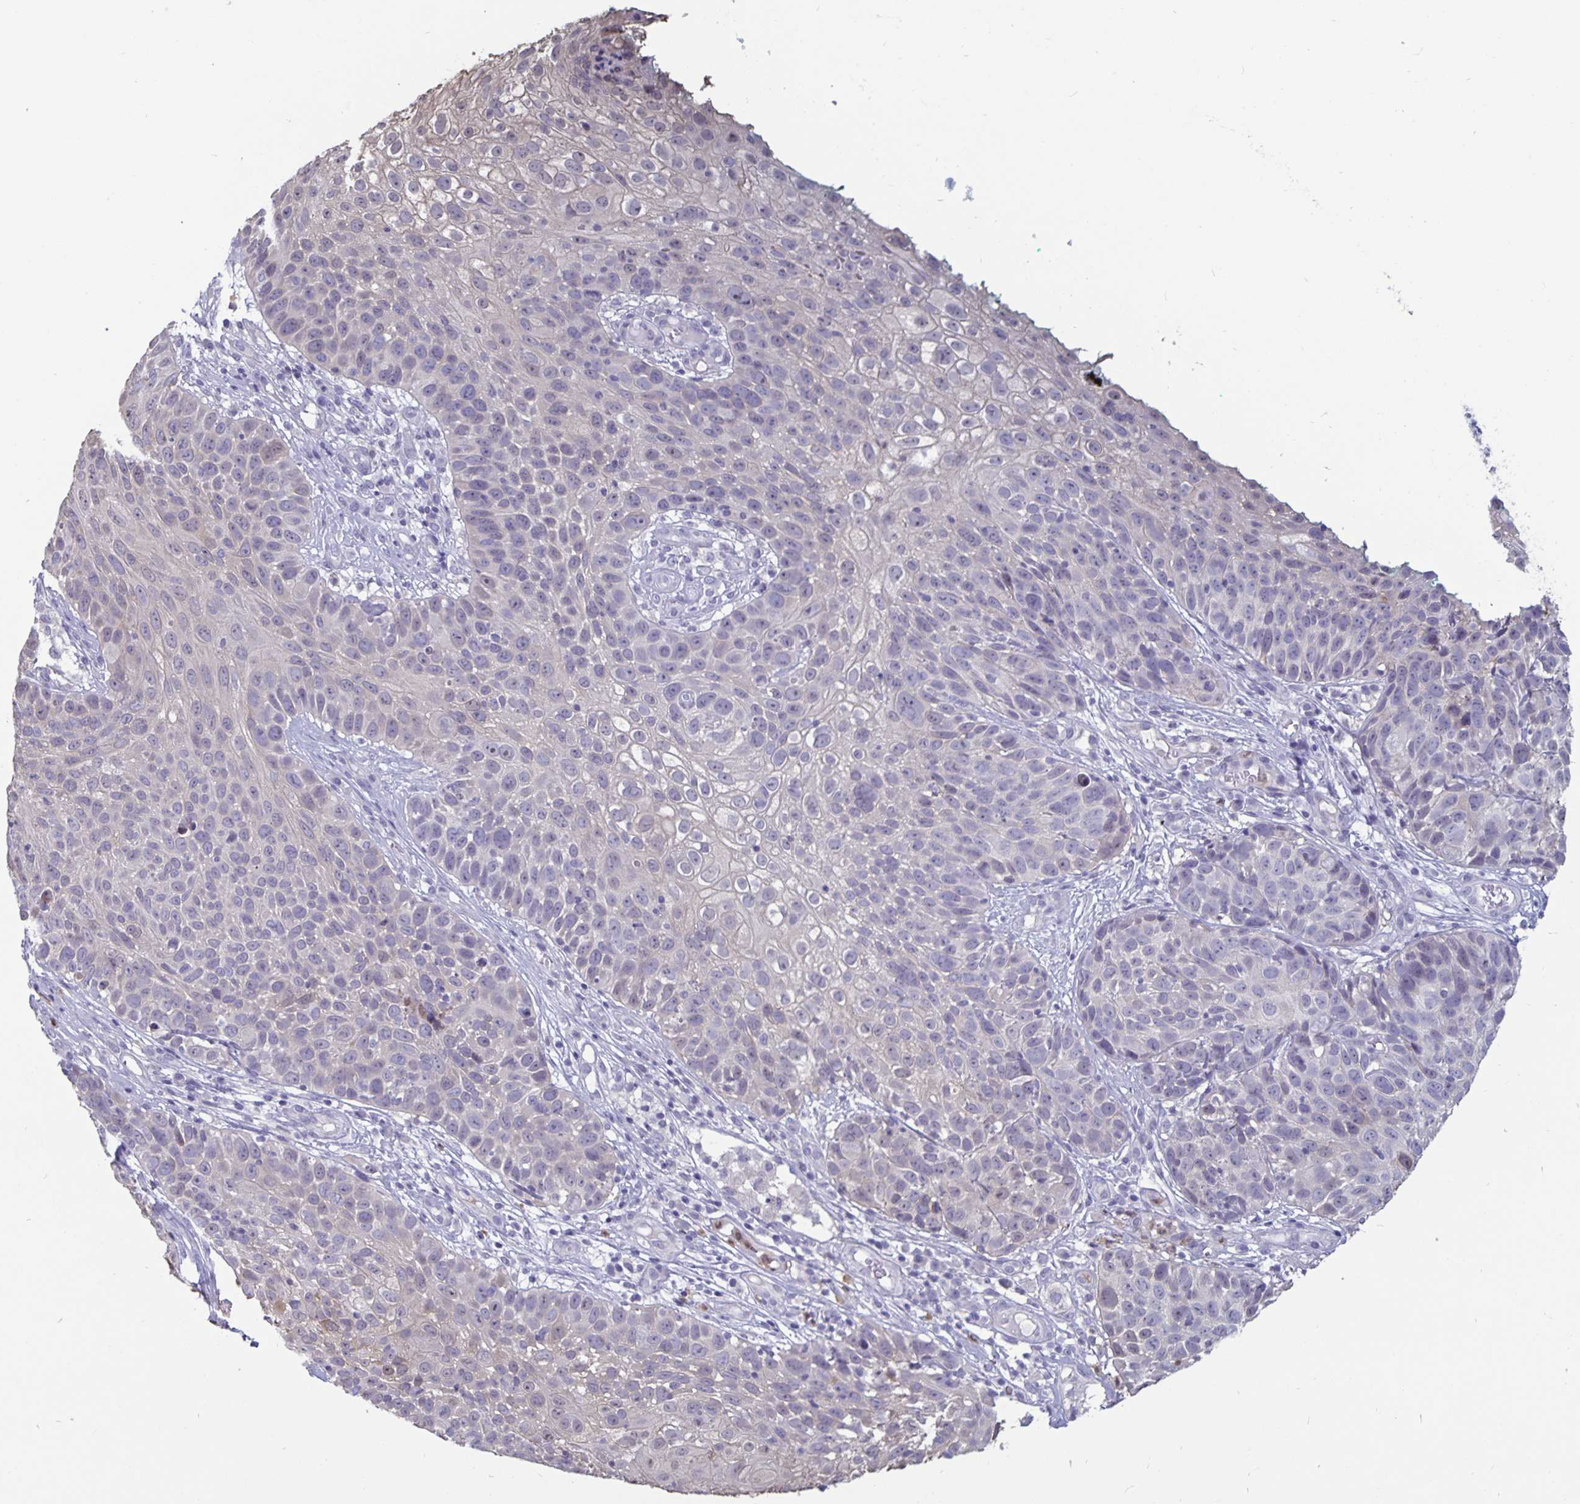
{"staining": {"intensity": "negative", "quantity": "none", "location": "none"}, "tissue": "skin cancer", "cell_type": "Tumor cells", "image_type": "cancer", "snomed": [{"axis": "morphology", "description": "Squamous cell carcinoma, NOS"}, {"axis": "topography", "description": "Skin"}], "caption": "This is an immunohistochemistry micrograph of human squamous cell carcinoma (skin). There is no expression in tumor cells.", "gene": "PLCB3", "patient": {"sex": "male", "age": 92}}